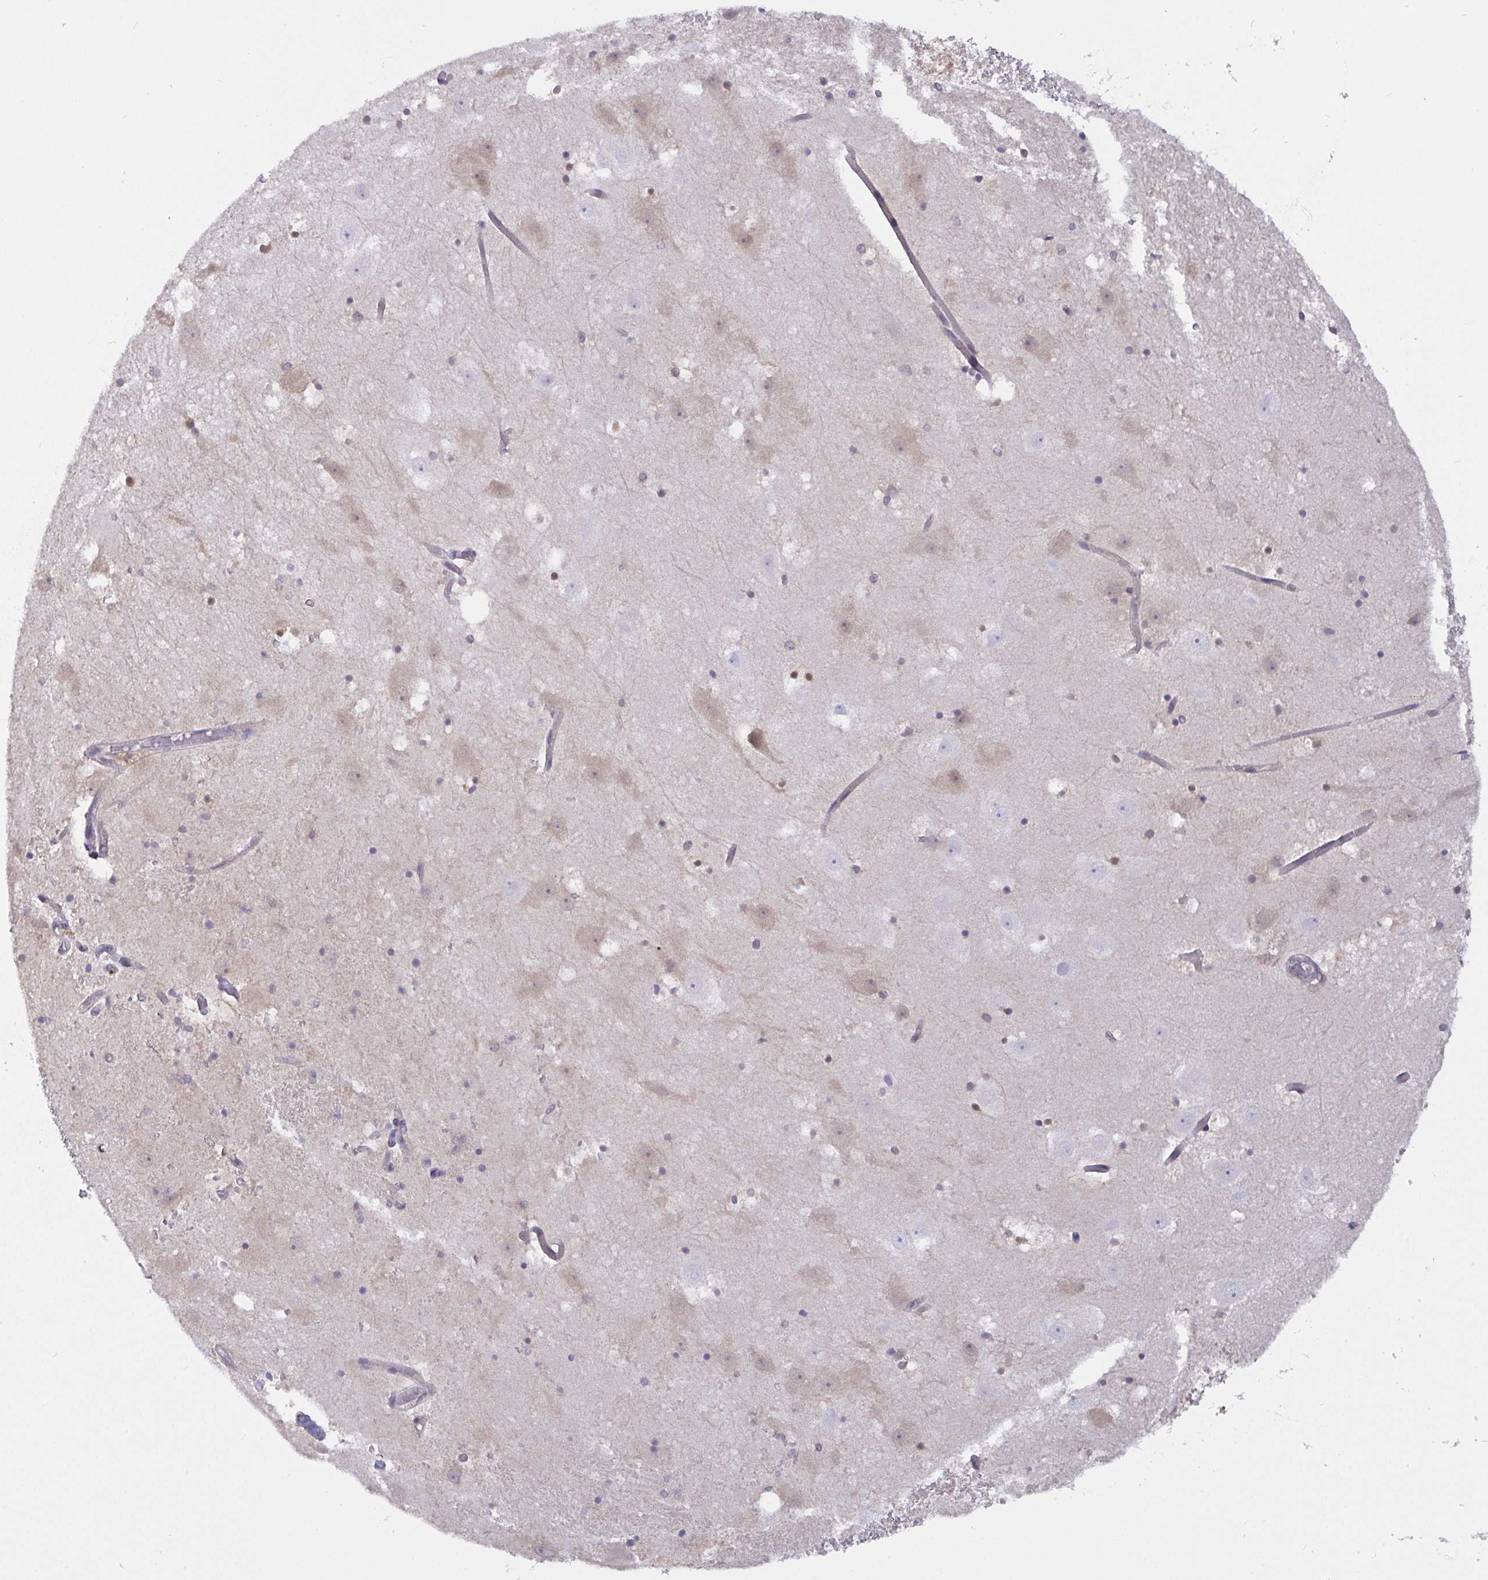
{"staining": {"intensity": "negative", "quantity": "none", "location": "none"}, "tissue": "hippocampus", "cell_type": "Glial cells", "image_type": "normal", "snomed": [{"axis": "morphology", "description": "Normal tissue, NOS"}, {"axis": "topography", "description": "Hippocampus"}], "caption": "Glial cells are negative for protein expression in unremarkable human hippocampus. (DAB IHC with hematoxylin counter stain).", "gene": "L3HYPDH", "patient": {"sex": "female", "age": 52}}